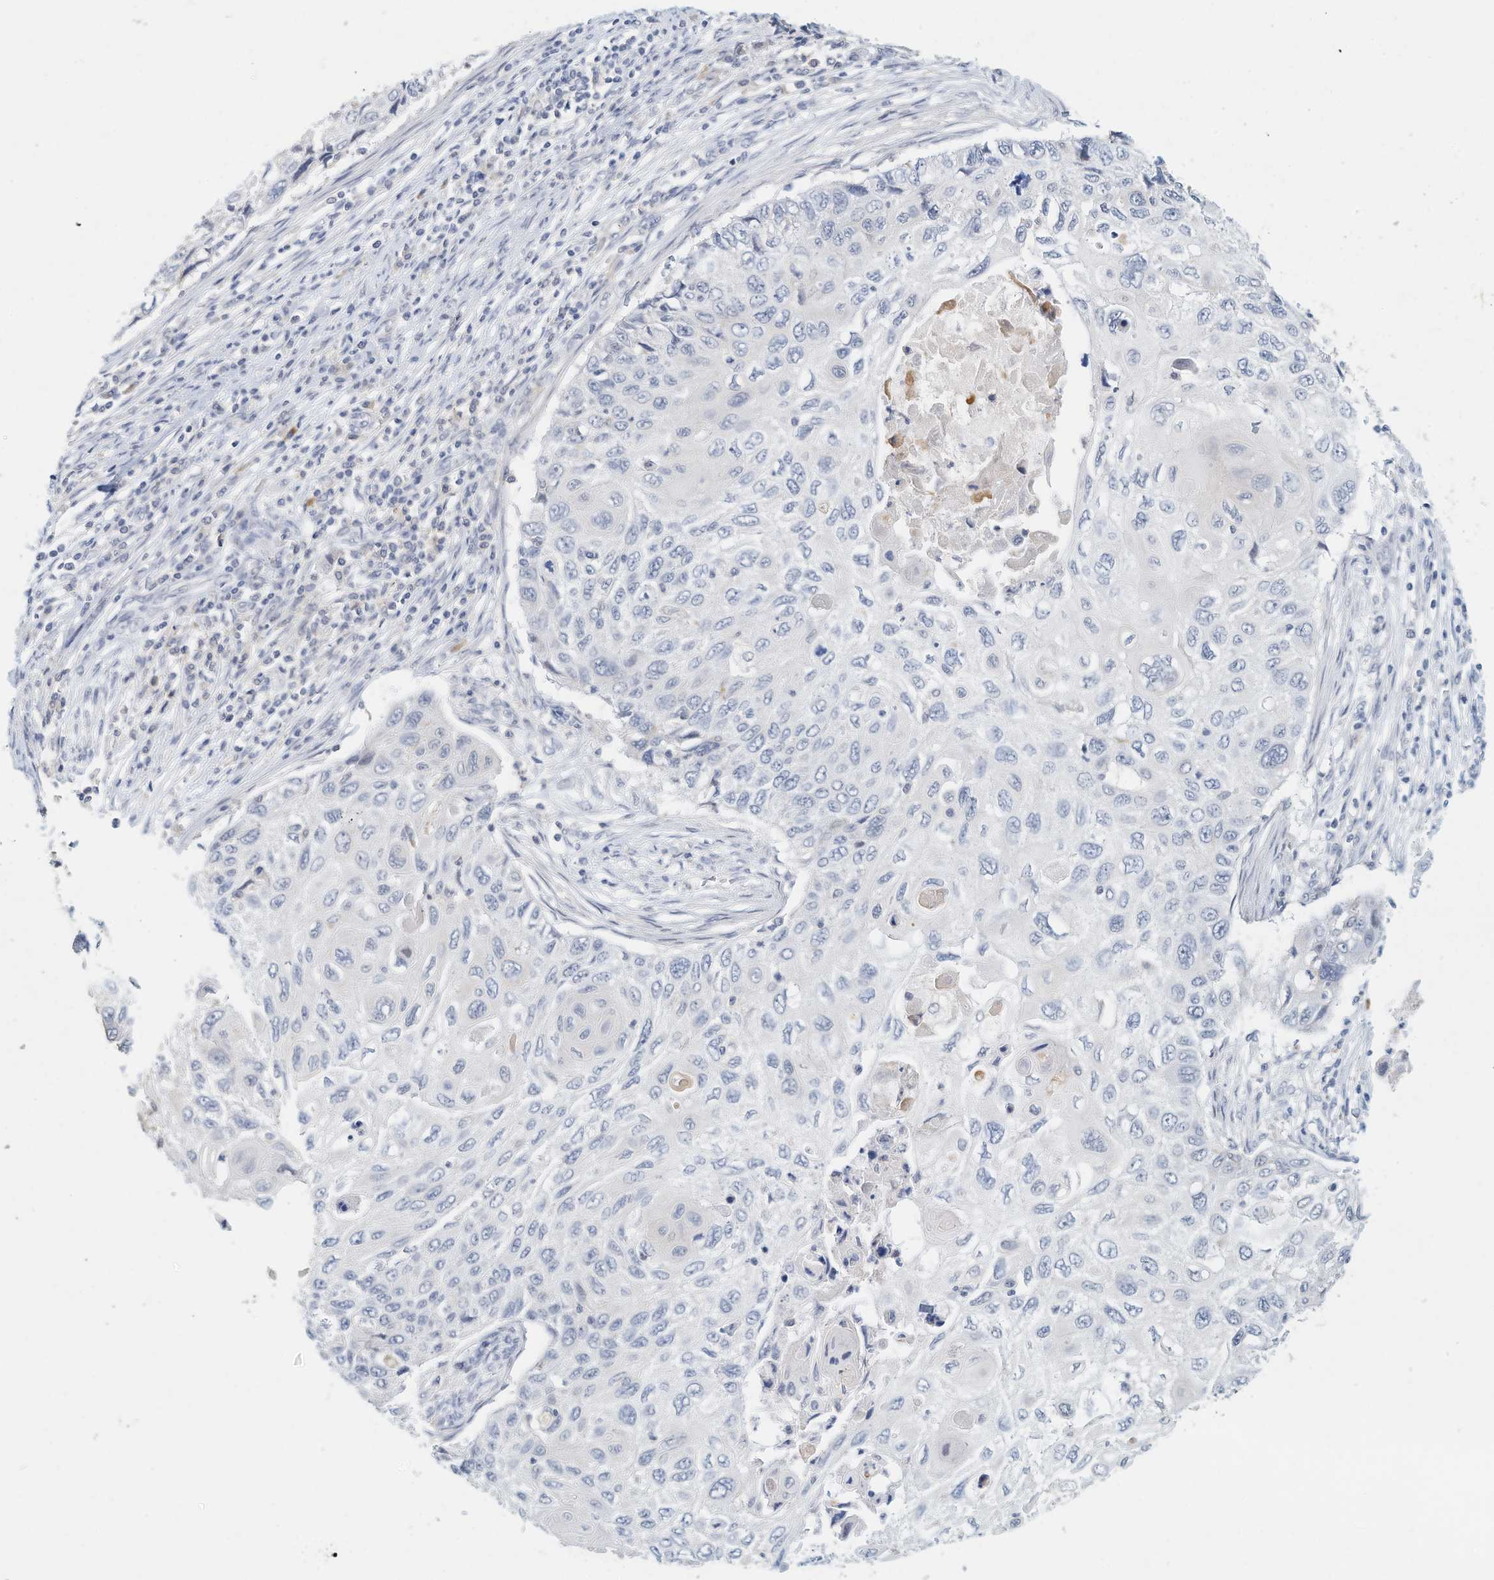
{"staining": {"intensity": "negative", "quantity": "none", "location": "none"}, "tissue": "cervical cancer", "cell_type": "Tumor cells", "image_type": "cancer", "snomed": [{"axis": "morphology", "description": "Squamous cell carcinoma, NOS"}, {"axis": "topography", "description": "Cervix"}], "caption": "This is an IHC histopathology image of cervical cancer (squamous cell carcinoma). There is no expression in tumor cells.", "gene": "MICAL1", "patient": {"sex": "female", "age": 70}}